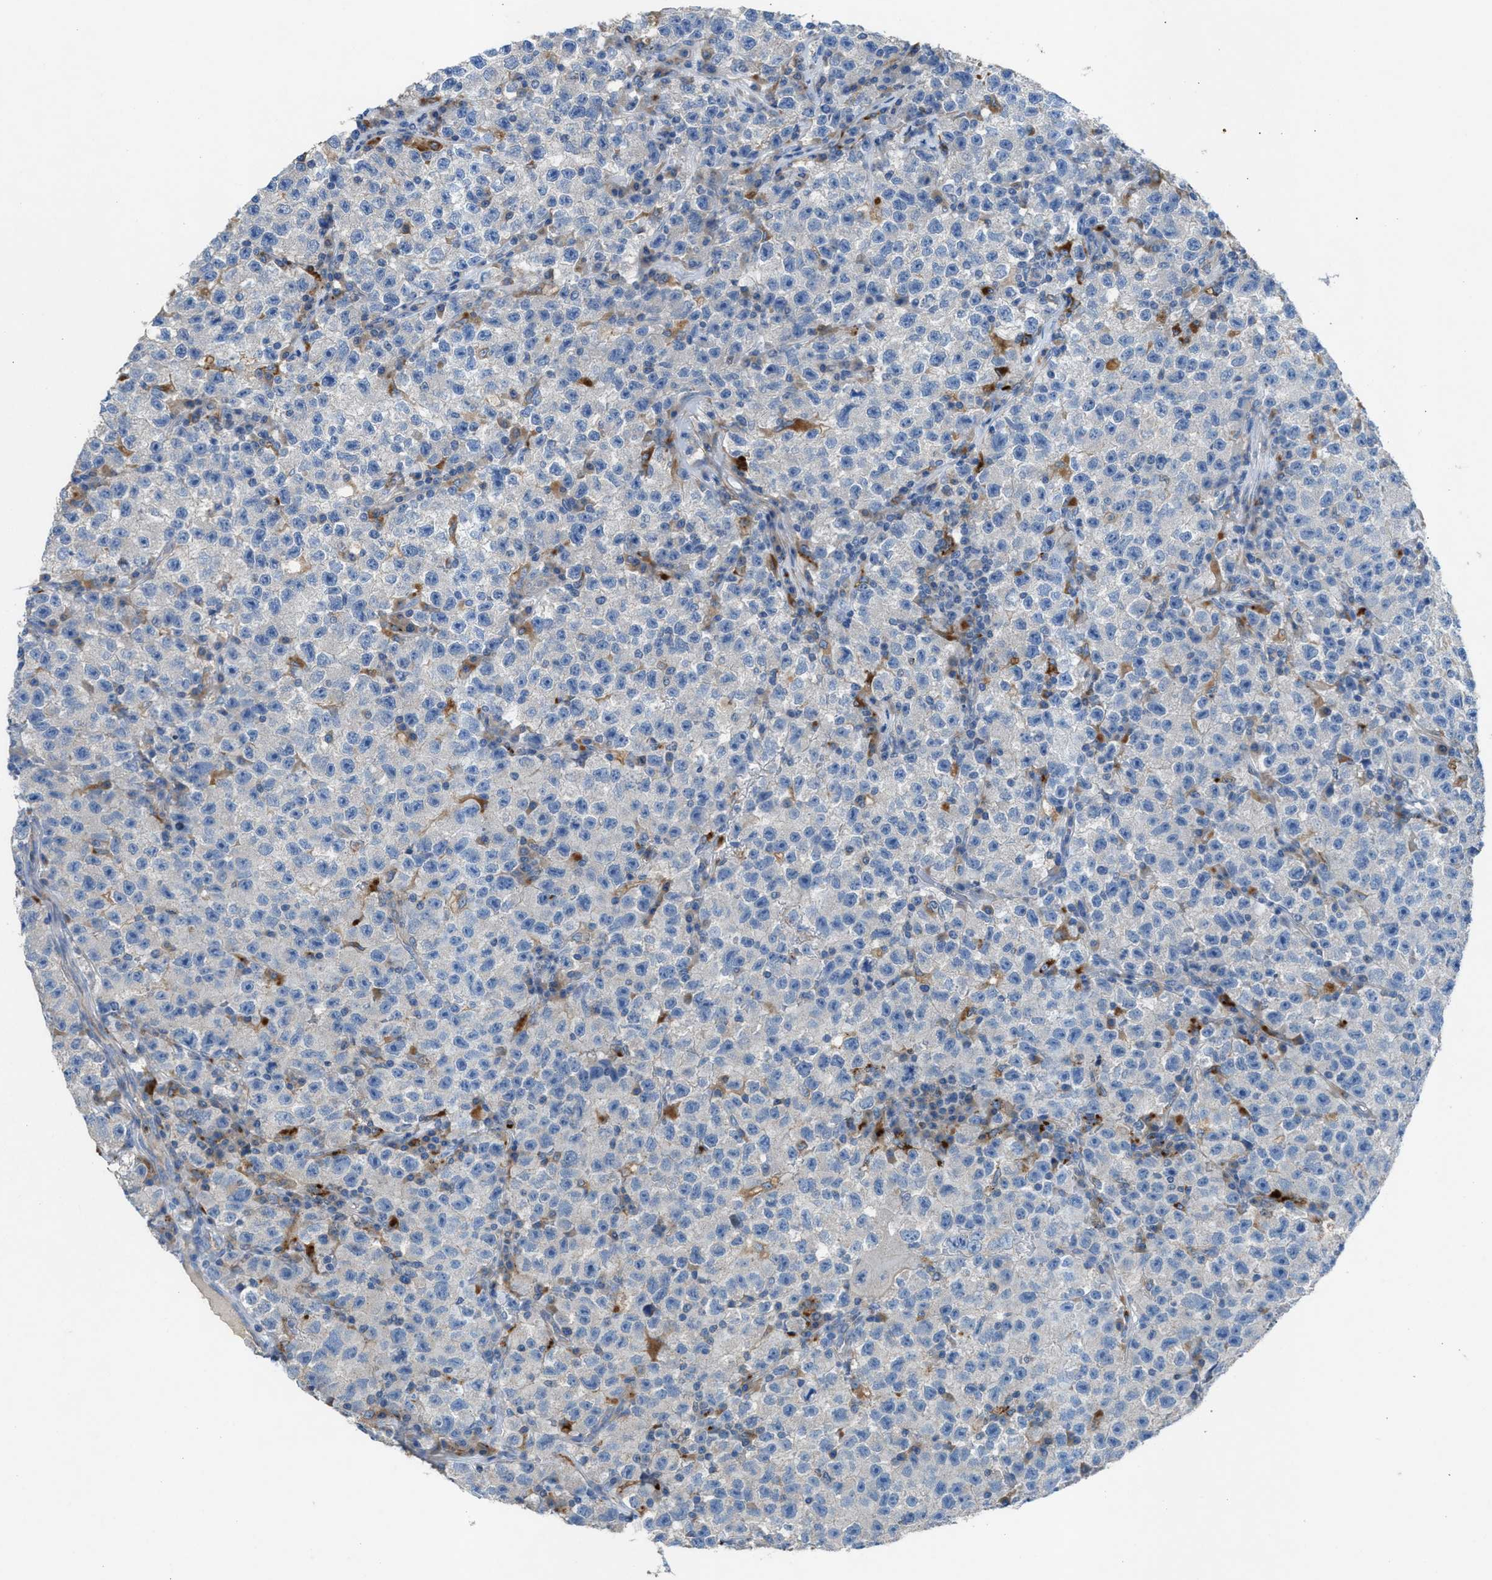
{"staining": {"intensity": "negative", "quantity": "none", "location": "none"}, "tissue": "testis cancer", "cell_type": "Tumor cells", "image_type": "cancer", "snomed": [{"axis": "morphology", "description": "Seminoma, NOS"}, {"axis": "topography", "description": "Testis"}], "caption": "This is an IHC photomicrograph of testis seminoma. There is no positivity in tumor cells.", "gene": "AOAH", "patient": {"sex": "male", "age": 22}}